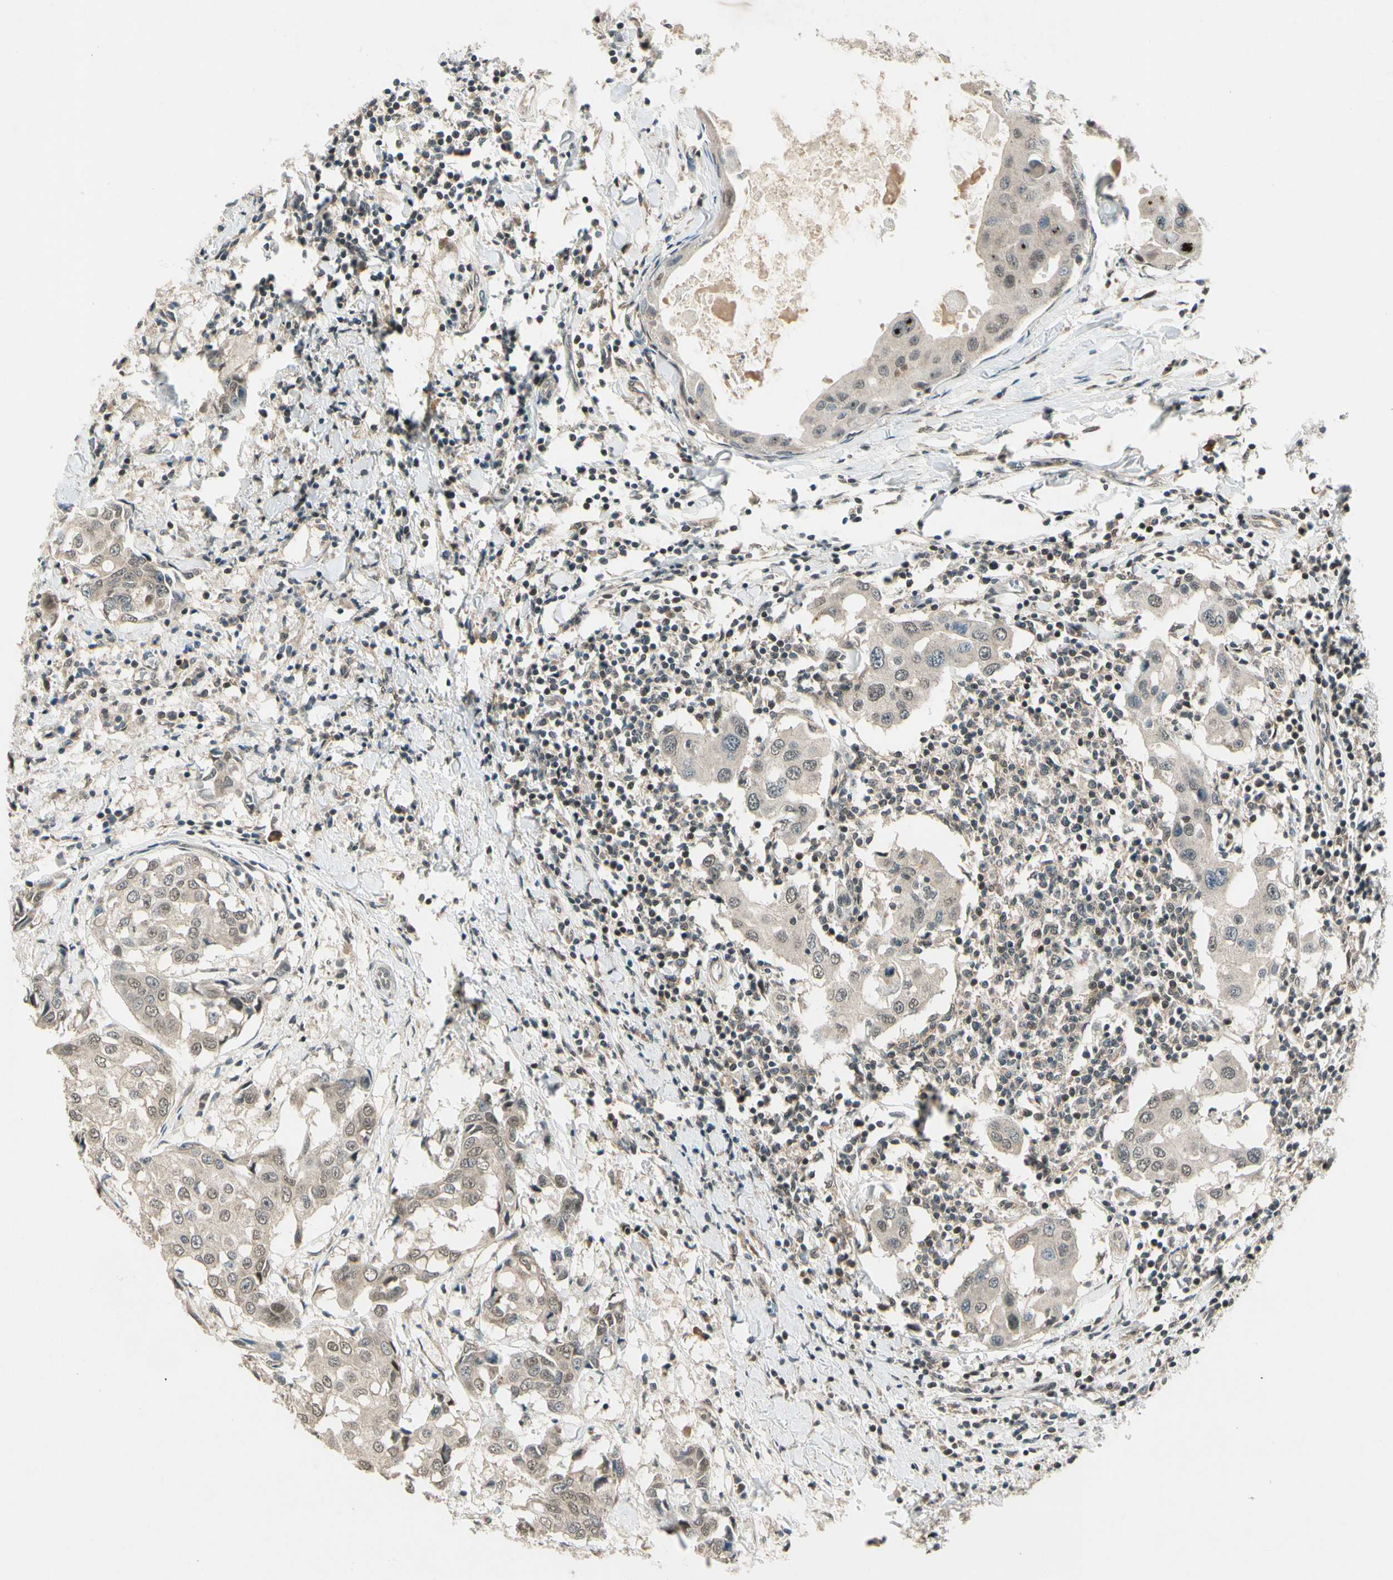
{"staining": {"intensity": "weak", "quantity": "25%-75%", "location": "cytoplasmic/membranous,nuclear"}, "tissue": "breast cancer", "cell_type": "Tumor cells", "image_type": "cancer", "snomed": [{"axis": "morphology", "description": "Duct carcinoma"}, {"axis": "topography", "description": "Breast"}], "caption": "Invasive ductal carcinoma (breast) stained with a protein marker demonstrates weak staining in tumor cells.", "gene": "ZSCAN12", "patient": {"sex": "female", "age": 27}}